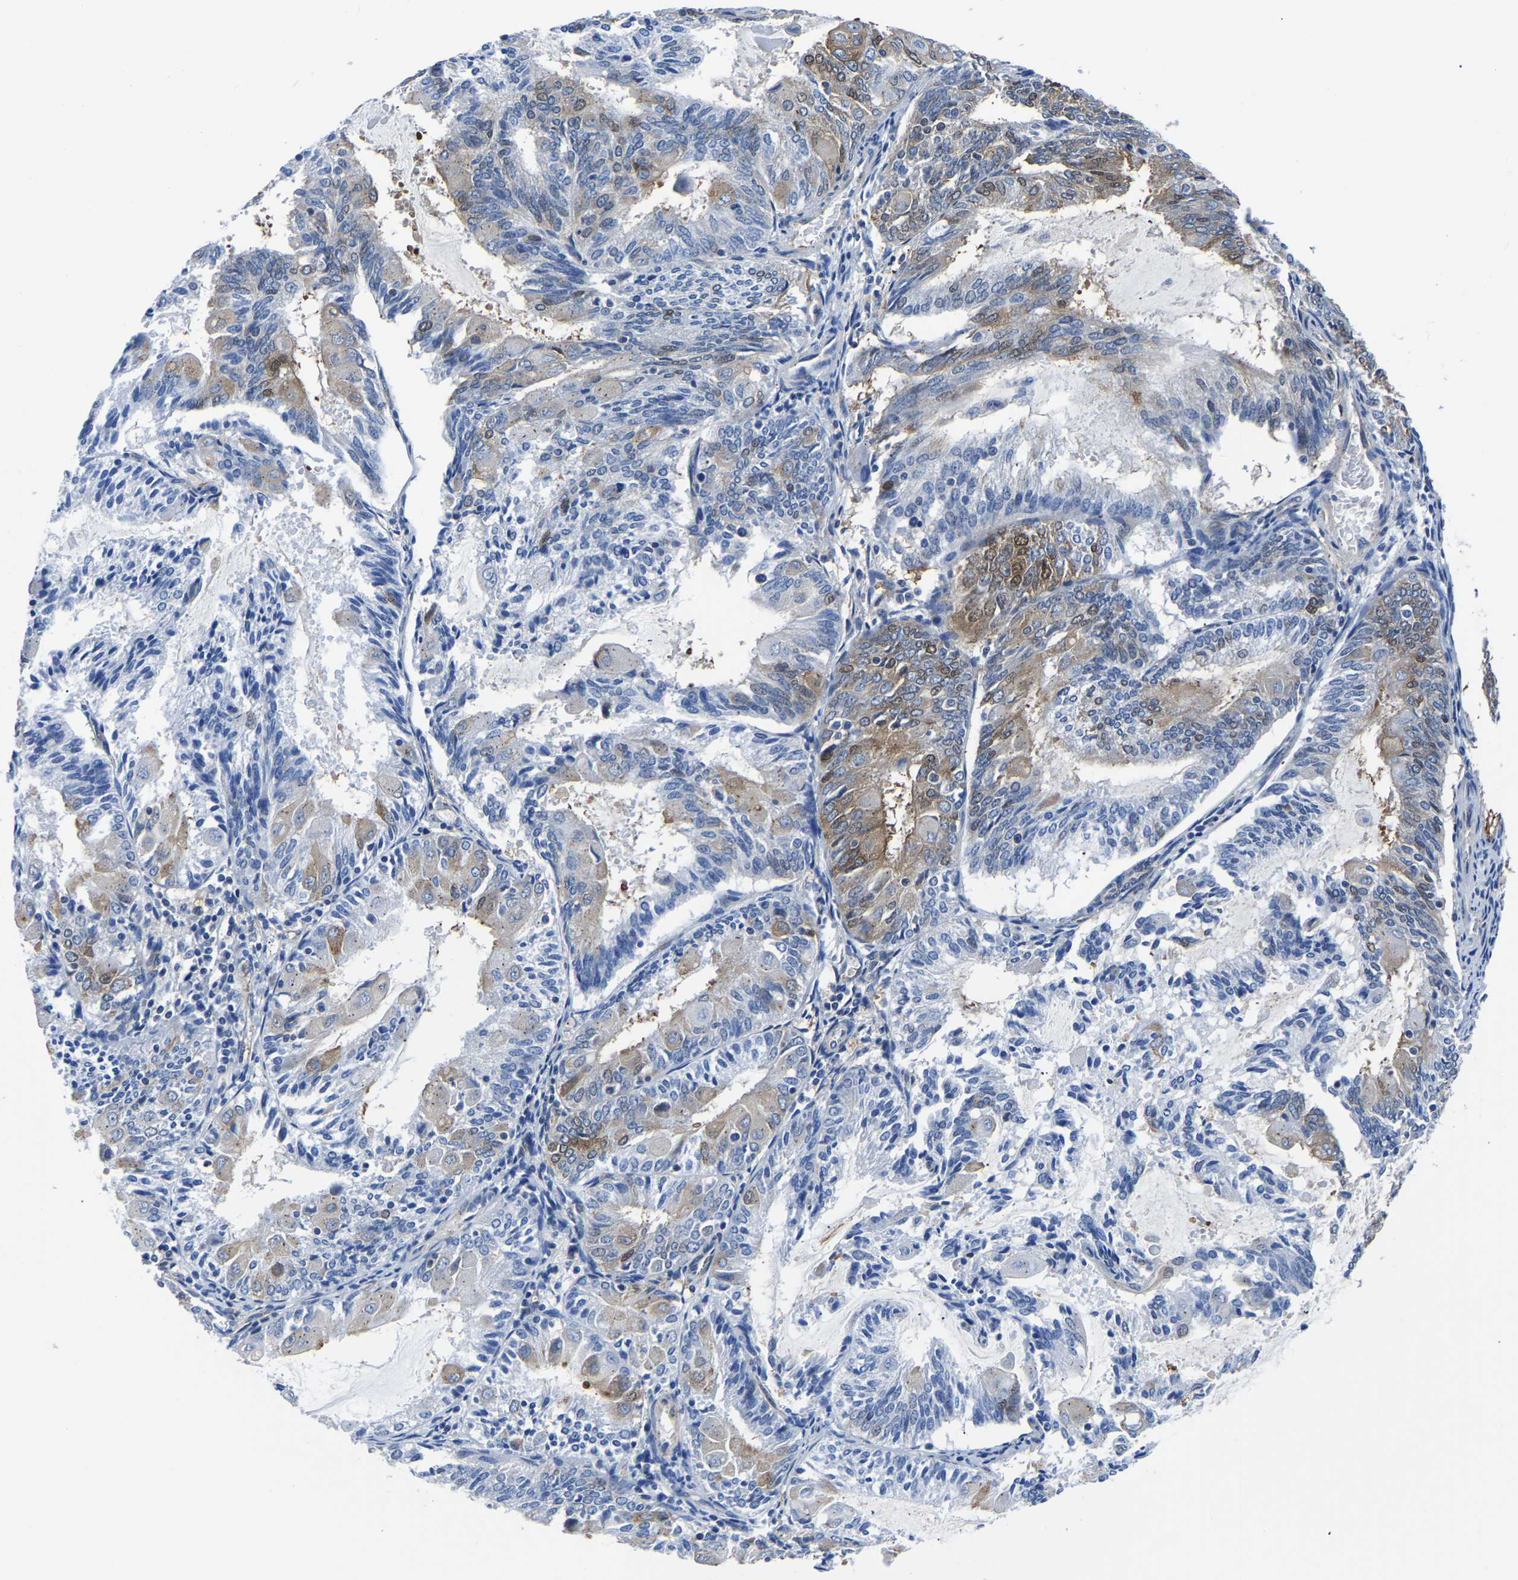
{"staining": {"intensity": "moderate", "quantity": "<25%", "location": "cytoplasmic/membranous,nuclear"}, "tissue": "endometrial cancer", "cell_type": "Tumor cells", "image_type": "cancer", "snomed": [{"axis": "morphology", "description": "Adenocarcinoma, NOS"}, {"axis": "topography", "description": "Endometrium"}], "caption": "About <25% of tumor cells in human endometrial cancer display moderate cytoplasmic/membranous and nuclear protein expression as visualized by brown immunohistochemical staining.", "gene": "TFG", "patient": {"sex": "female", "age": 81}}